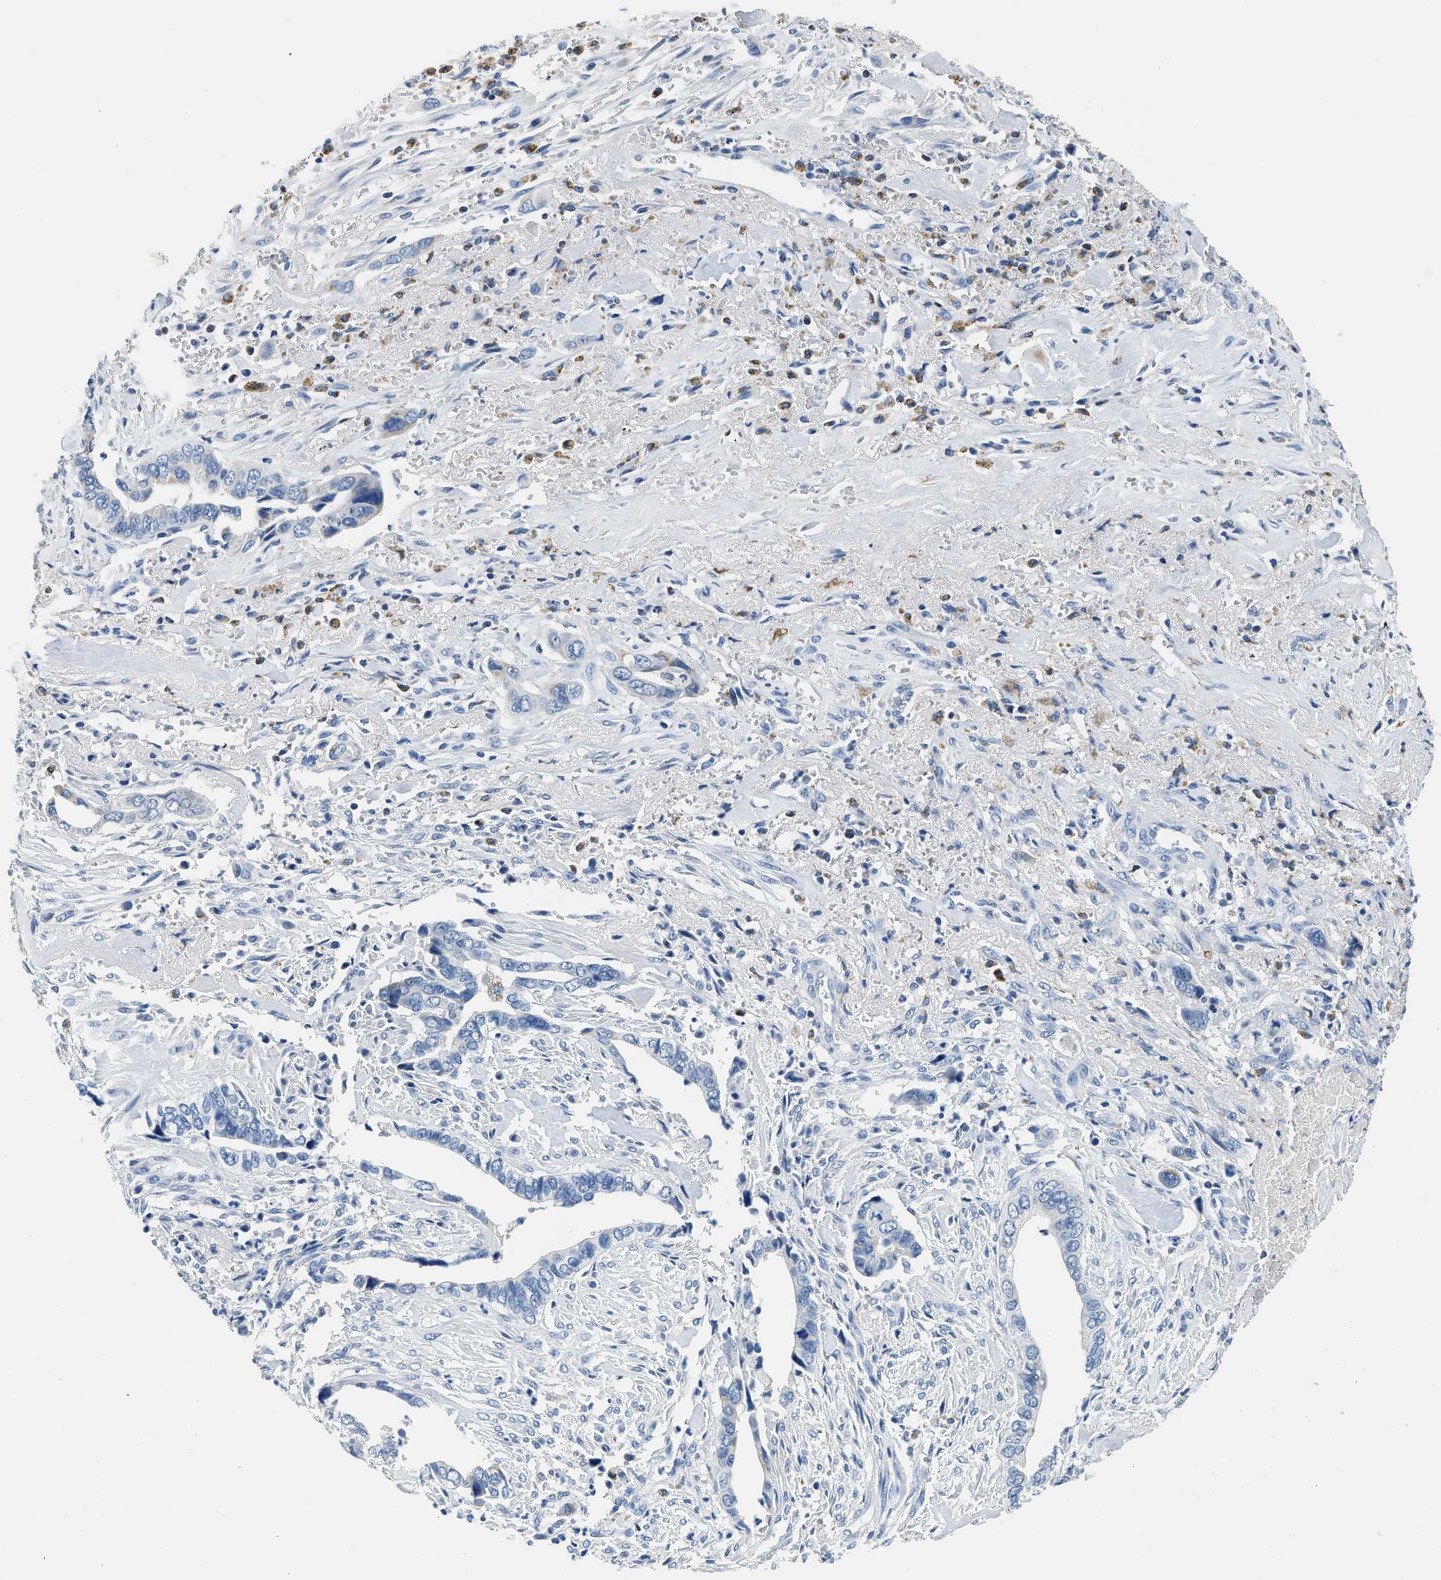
{"staining": {"intensity": "negative", "quantity": "none", "location": "none"}, "tissue": "liver cancer", "cell_type": "Tumor cells", "image_type": "cancer", "snomed": [{"axis": "morphology", "description": "Cholangiocarcinoma"}, {"axis": "topography", "description": "Liver"}], "caption": "Immunohistochemical staining of human liver cholangiocarcinoma reveals no significant expression in tumor cells.", "gene": "PCK2", "patient": {"sex": "female", "age": 79}}